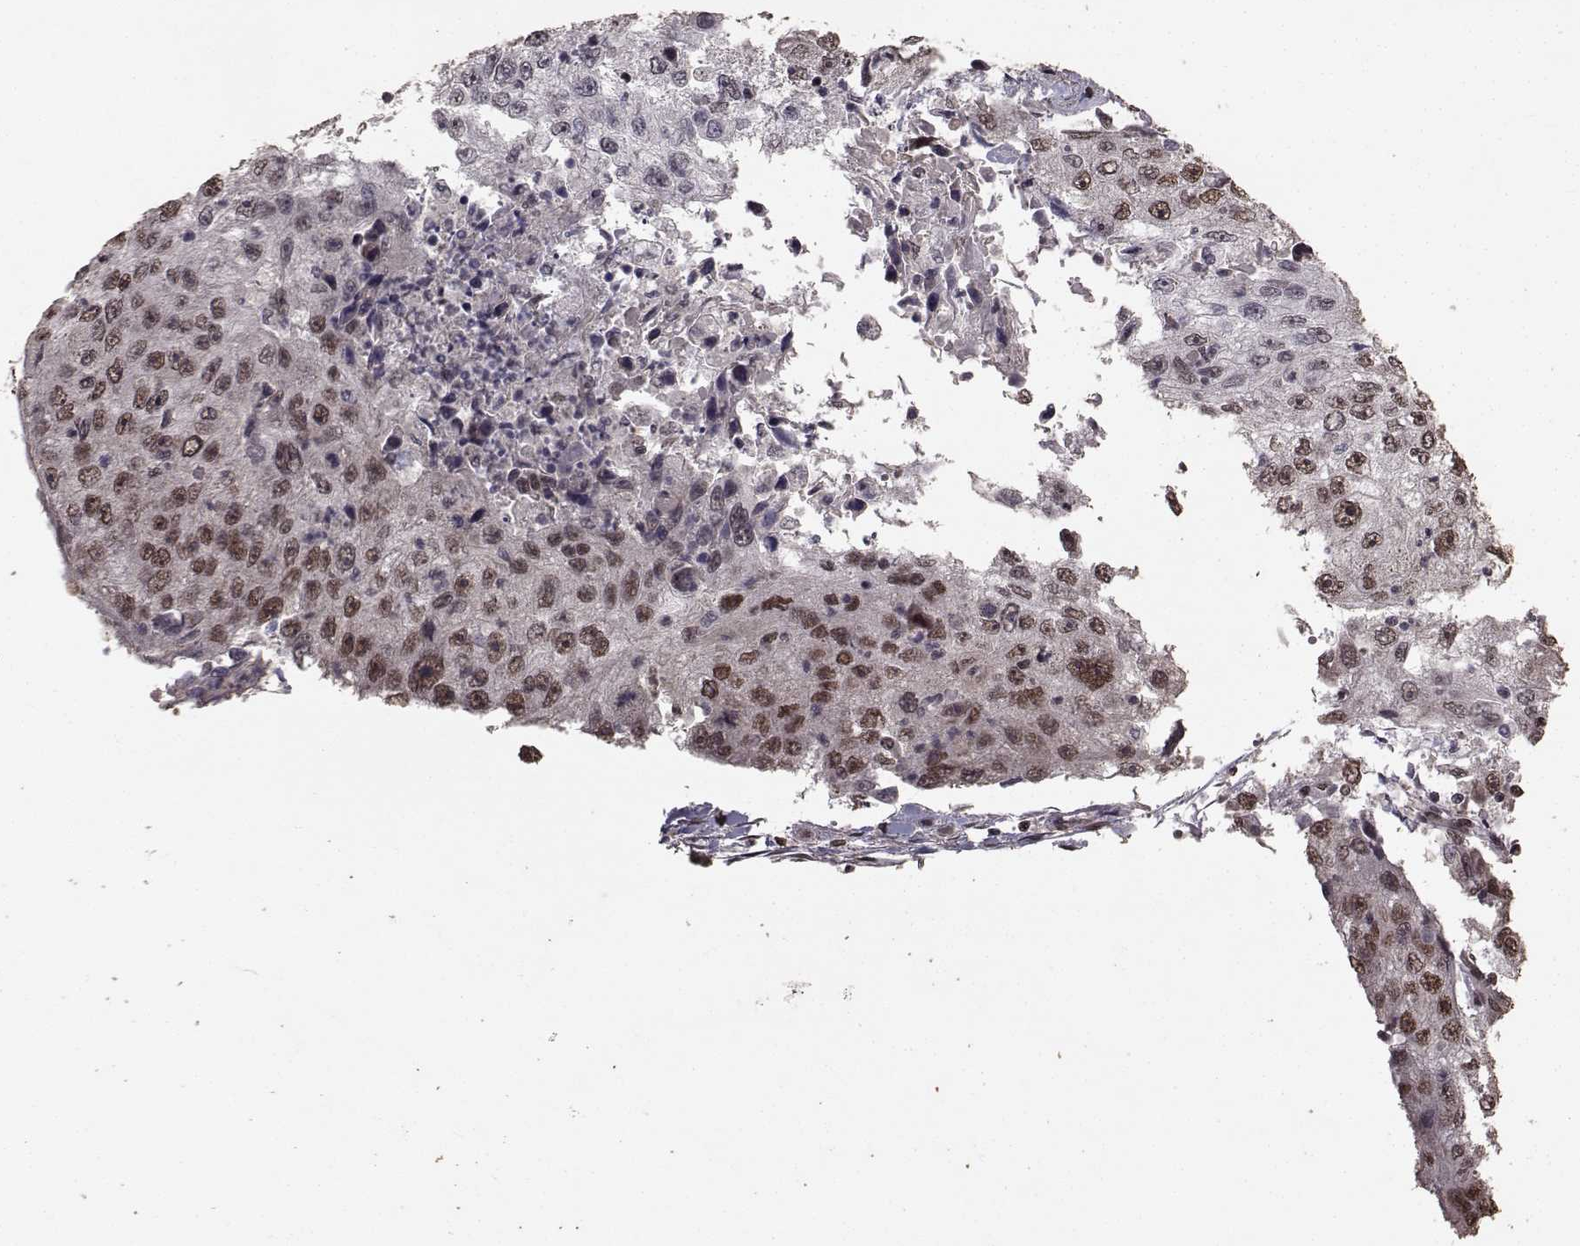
{"staining": {"intensity": "strong", "quantity": "25%-75%", "location": "cytoplasmic/membranous,nuclear"}, "tissue": "cervical cancer", "cell_type": "Tumor cells", "image_type": "cancer", "snomed": [{"axis": "morphology", "description": "Squamous cell carcinoma, NOS"}, {"axis": "topography", "description": "Cervix"}], "caption": "Cervical cancer stained with DAB (3,3'-diaminobenzidine) IHC demonstrates high levels of strong cytoplasmic/membranous and nuclear staining in approximately 25%-75% of tumor cells.", "gene": "SF1", "patient": {"sex": "female", "age": 36}}